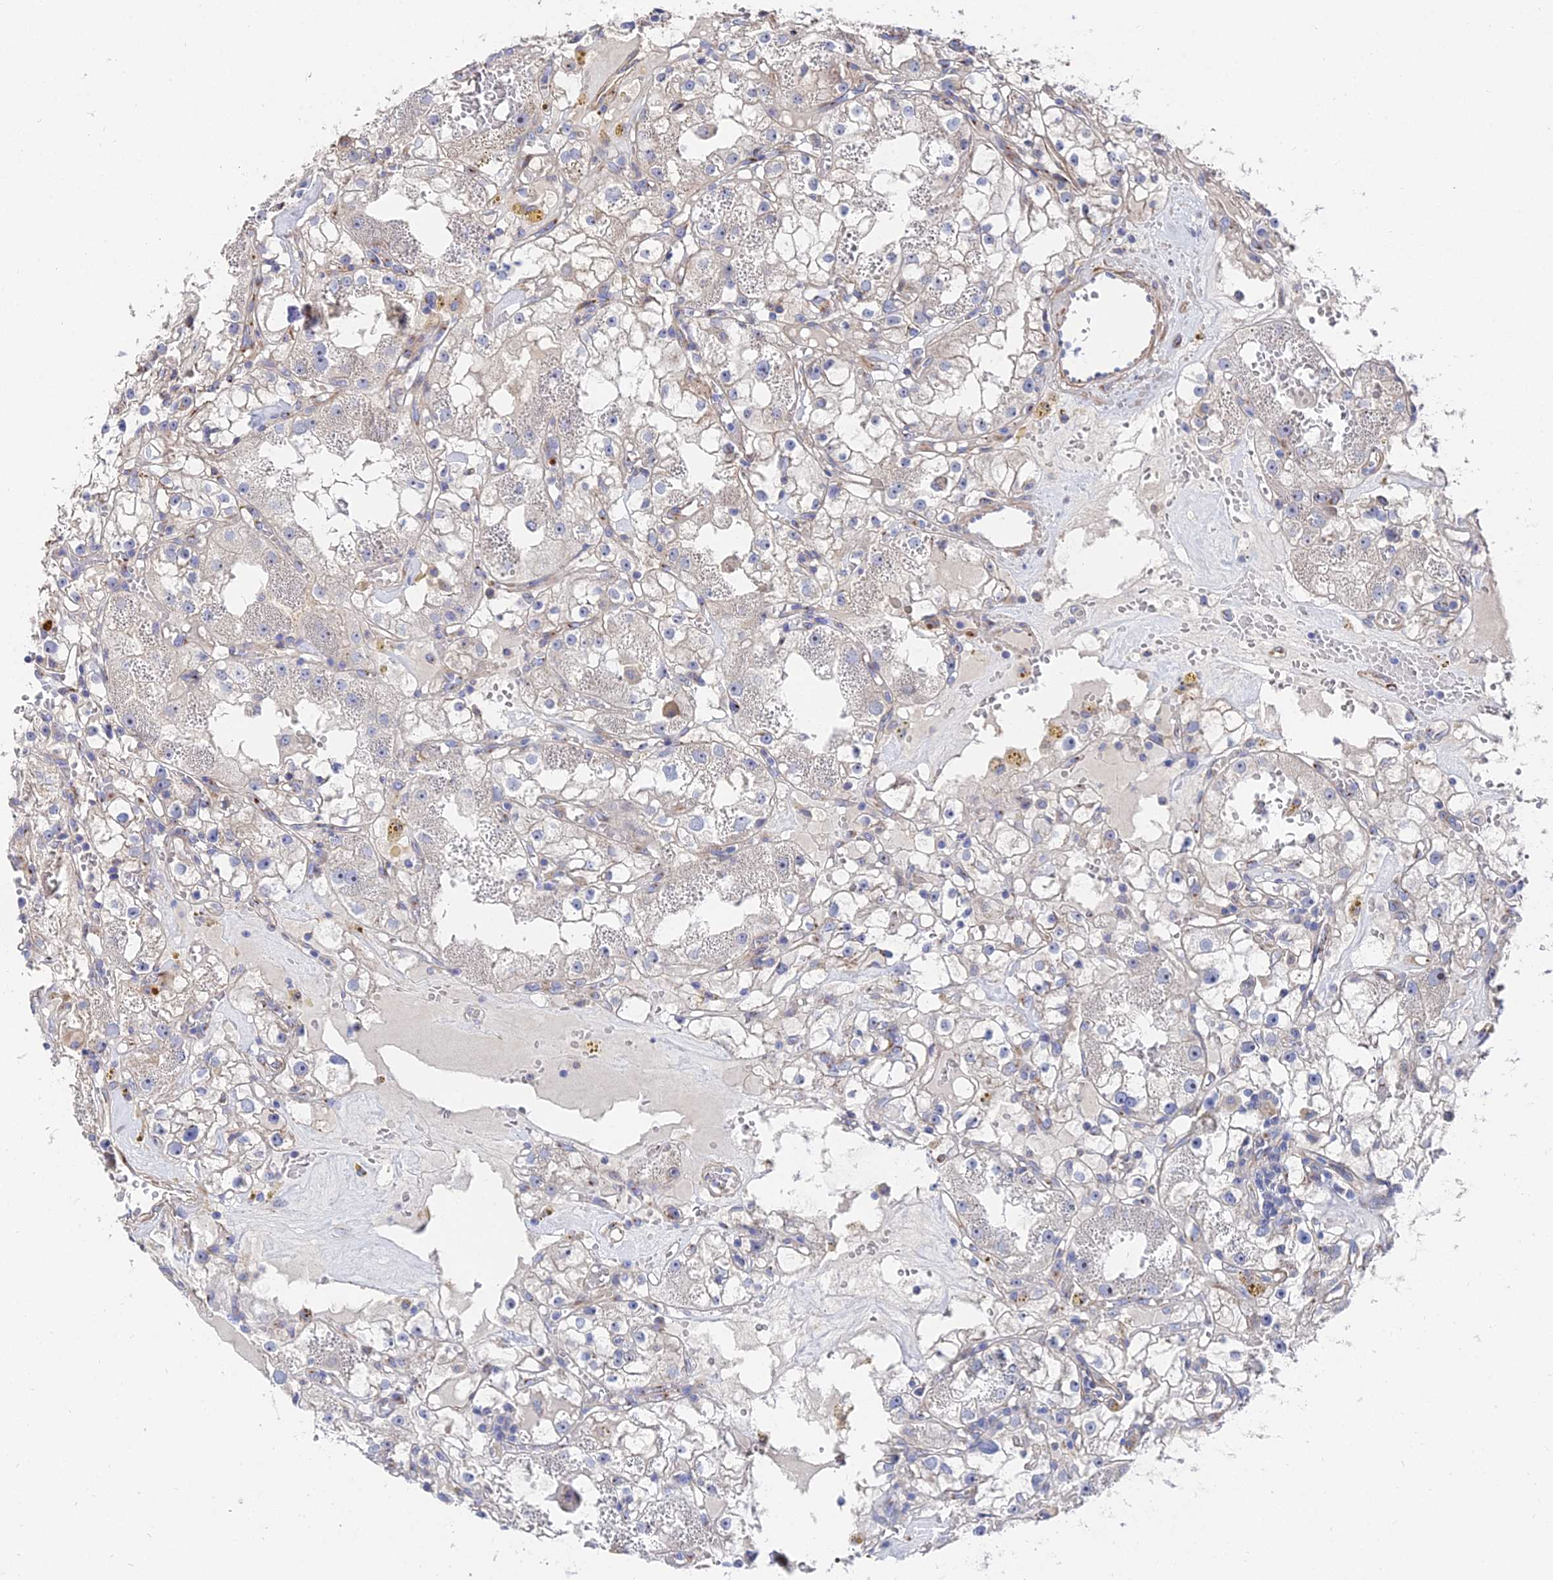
{"staining": {"intensity": "negative", "quantity": "none", "location": "none"}, "tissue": "renal cancer", "cell_type": "Tumor cells", "image_type": "cancer", "snomed": [{"axis": "morphology", "description": "Adenocarcinoma, NOS"}, {"axis": "topography", "description": "Kidney"}], "caption": "DAB immunohistochemical staining of human renal cancer reveals no significant staining in tumor cells.", "gene": "BORCS8", "patient": {"sex": "male", "age": 56}}